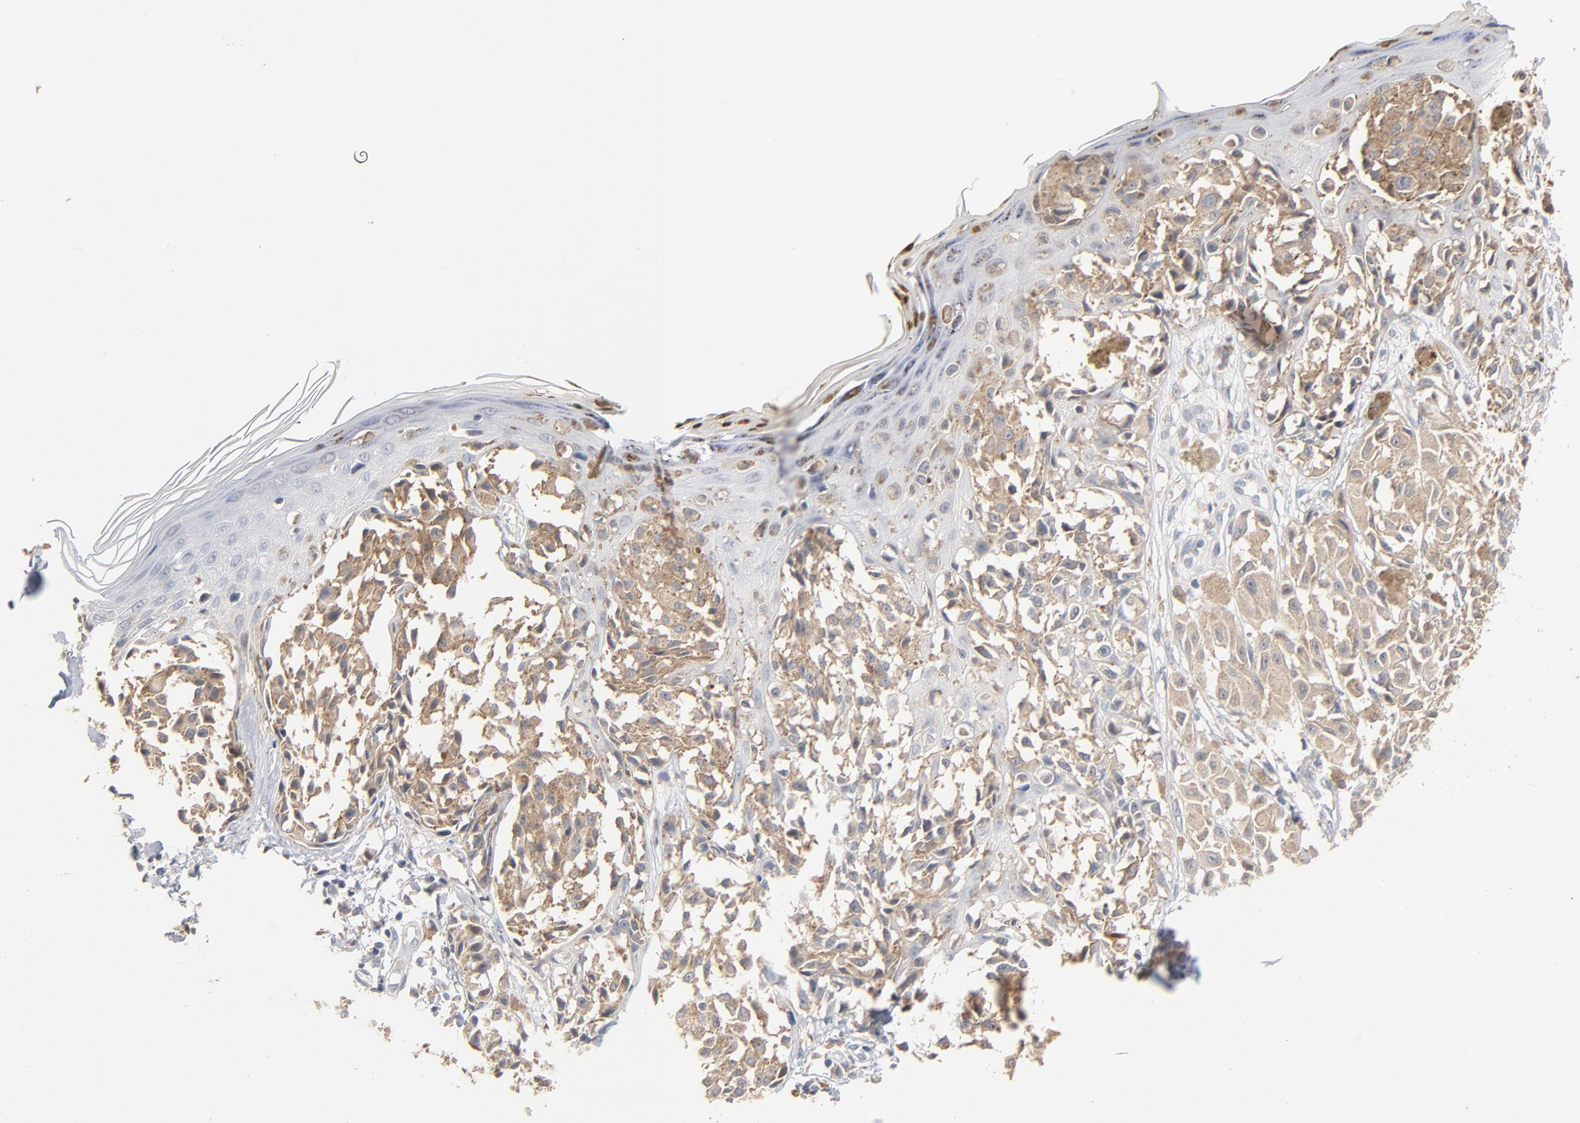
{"staining": {"intensity": "weak", "quantity": ">75%", "location": "cytoplasmic/membranous"}, "tissue": "melanoma", "cell_type": "Tumor cells", "image_type": "cancer", "snomed": [{"axis": "morphology", "description": "Malignant melanoma, NOS"}, {"axis": "topography", "description": "Skin"}], "caption": "A brown stain shows weak cytoplasmic/membranous expression of a protein in malignant melanoma tumor cells.", "gene": "ZDHHC8", "patient": {"sex": "female", "age": 38}}